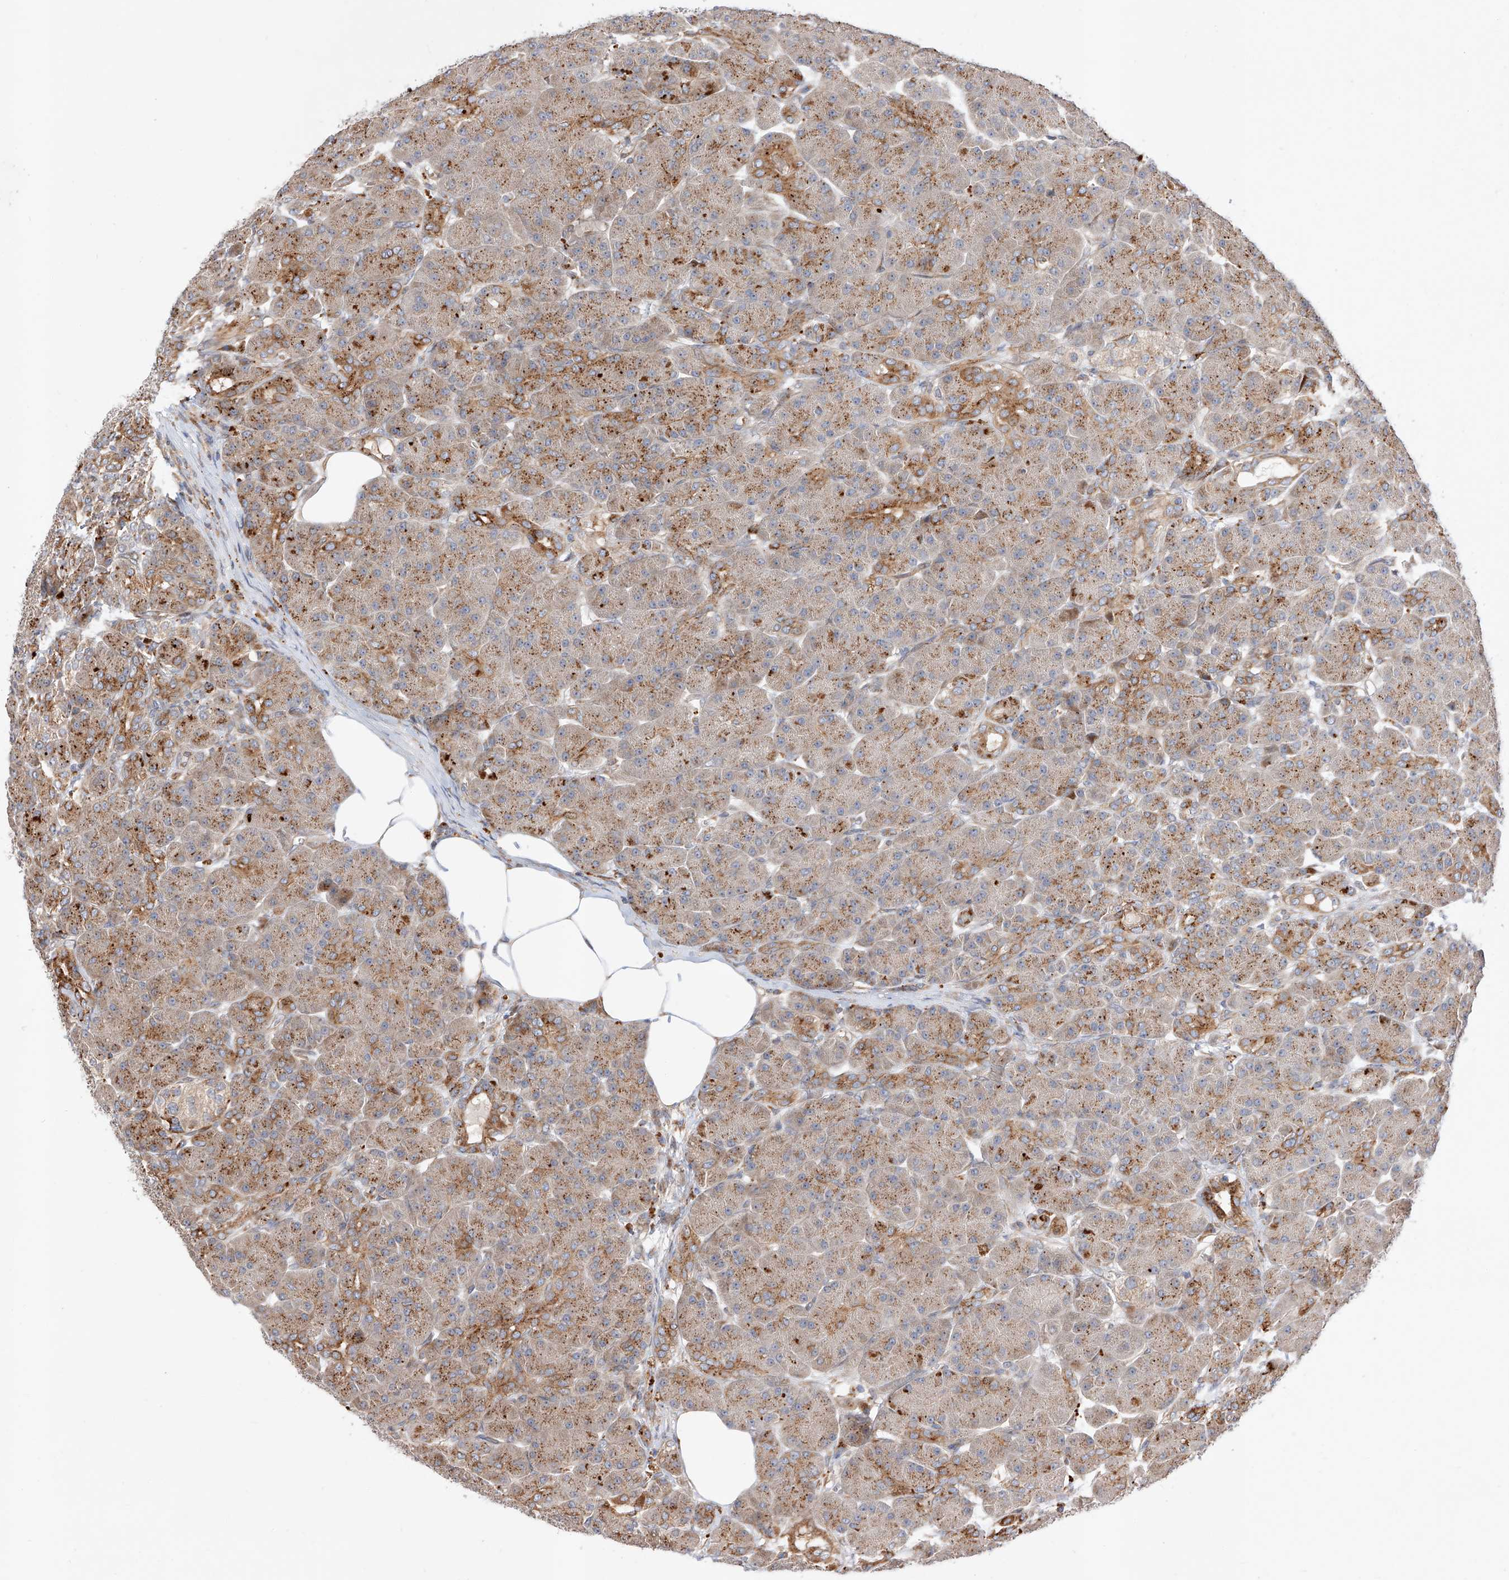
{"staining": {"intensity": "moderate", "quantity": ">75%", "location": "cytoplasmic/membranous"}, "tissue": "pancreas", "cell_type": "Exocrine glandular cells", "image_type": "normal", "snomed": [{"axis": "morphology", "description": "Normal tissue, NOS"}, {"axis": "topography", "description": "Pancreas"}], "caption": "High-magnification brightfield microscopy of benign pancreas stained with DAB (3,3'-diaminobenzidine) (brown) and counterstained with hematoxylin (blue). exocrine glandular cells exhibit moderate cytoplasmic/membranous expression is appreciated in approximately>75% of cells.", "gene": "DIRAS3", "patient": {"sex": "male", "age": 63}}